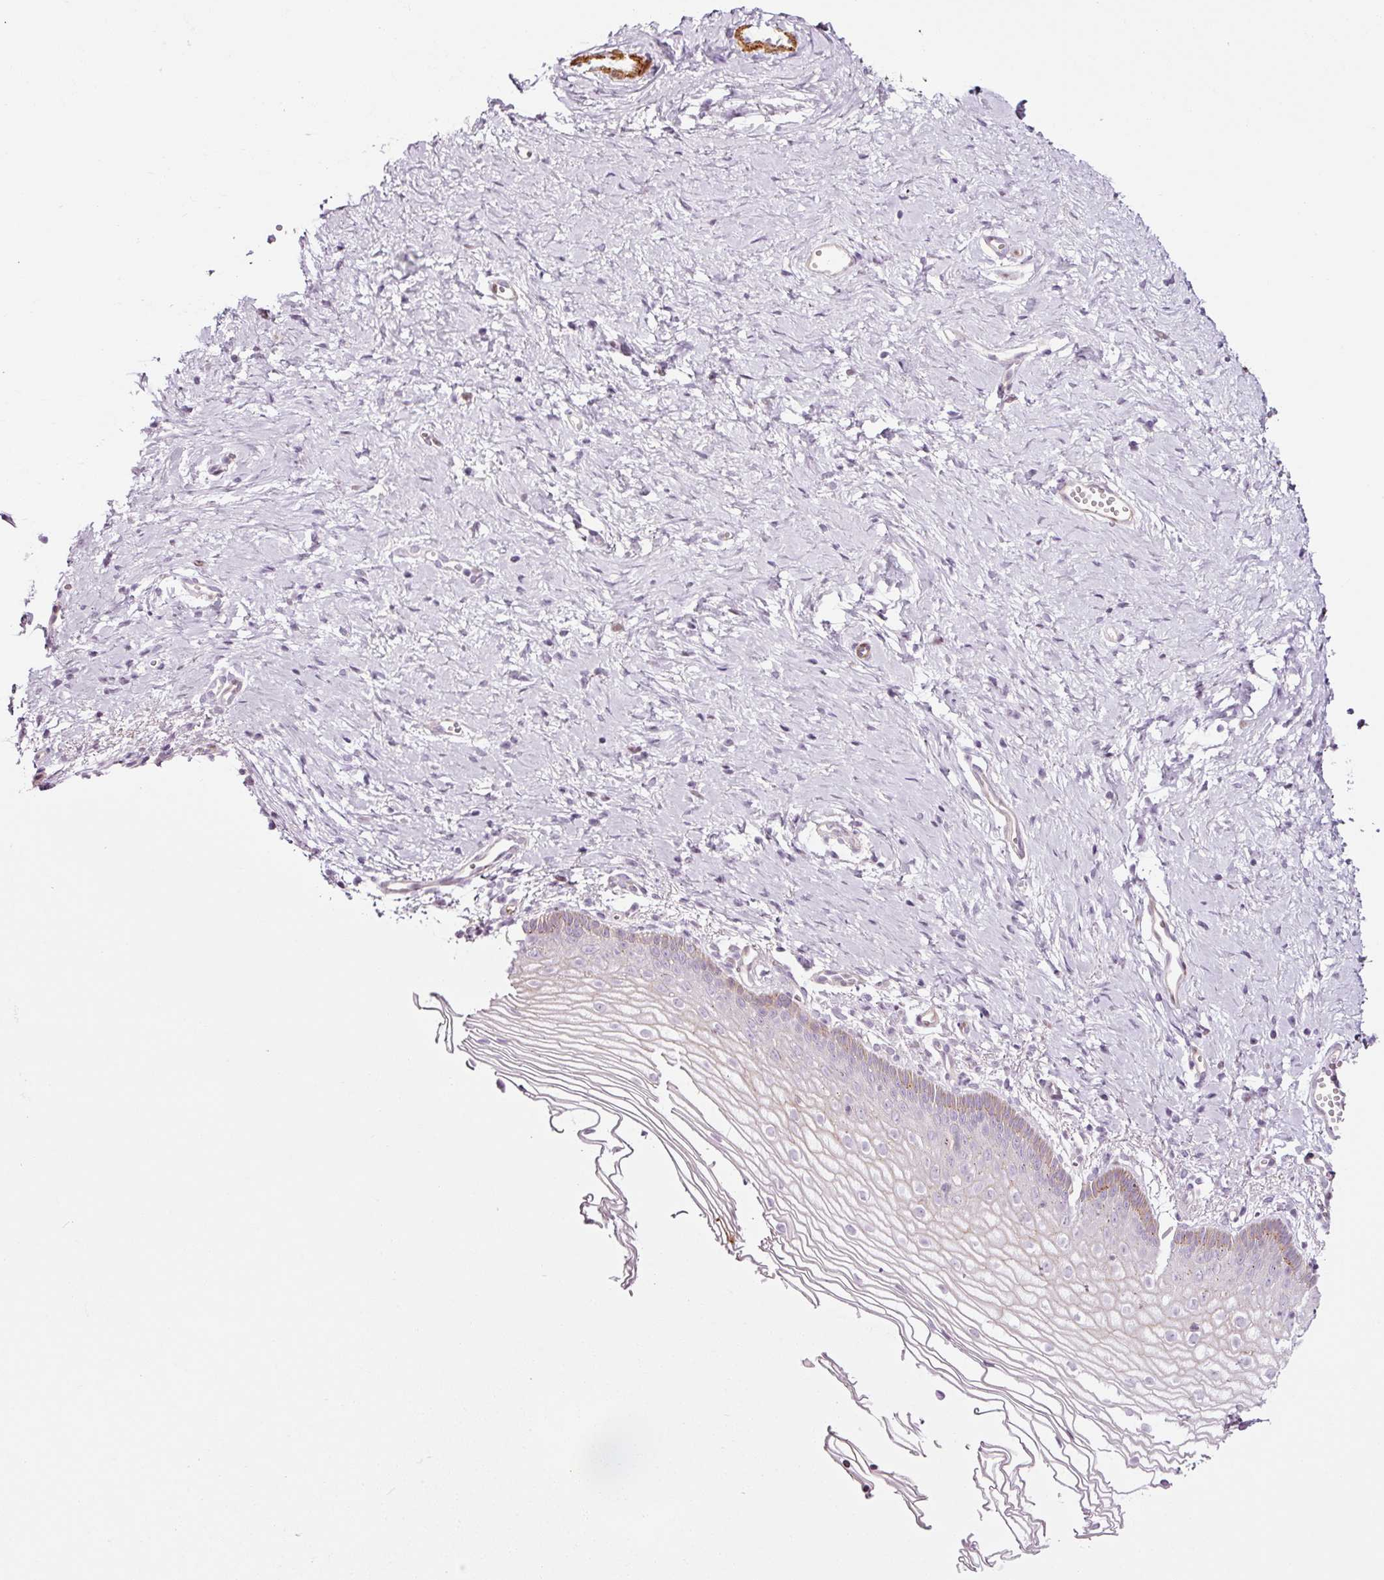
{"staining": {"intensity": "moderate", "quantity": "<25%", "location": "cytoplasmic/membranous,nuclear"}, "tissue": "vagina", "cell_type": "Squamous epithelial cells", "image_type": "normal", "snomed": [{"axis": "morphology", "description": "Normal tissue, NOS"}, {"axis": "topography", "description": "Vagina"}], "caption": "High-magnification brightfield microscopy of normal vagina stained with DAB (3,3'-diaminobenzidine) (brown) and counterstained with hematoxylin (blue). squamous epithelial cells exhibit moderate cytoplasmic/membranous,nuclear staining is present in approximately<25% of cells. The protein is stained brown, and the nuclei are stained in blue (DAB IHC with brightfield microscopy, high magnification).", "gene": "ANKRD20A1", "patient": {"sex": "female", "age": 56}}